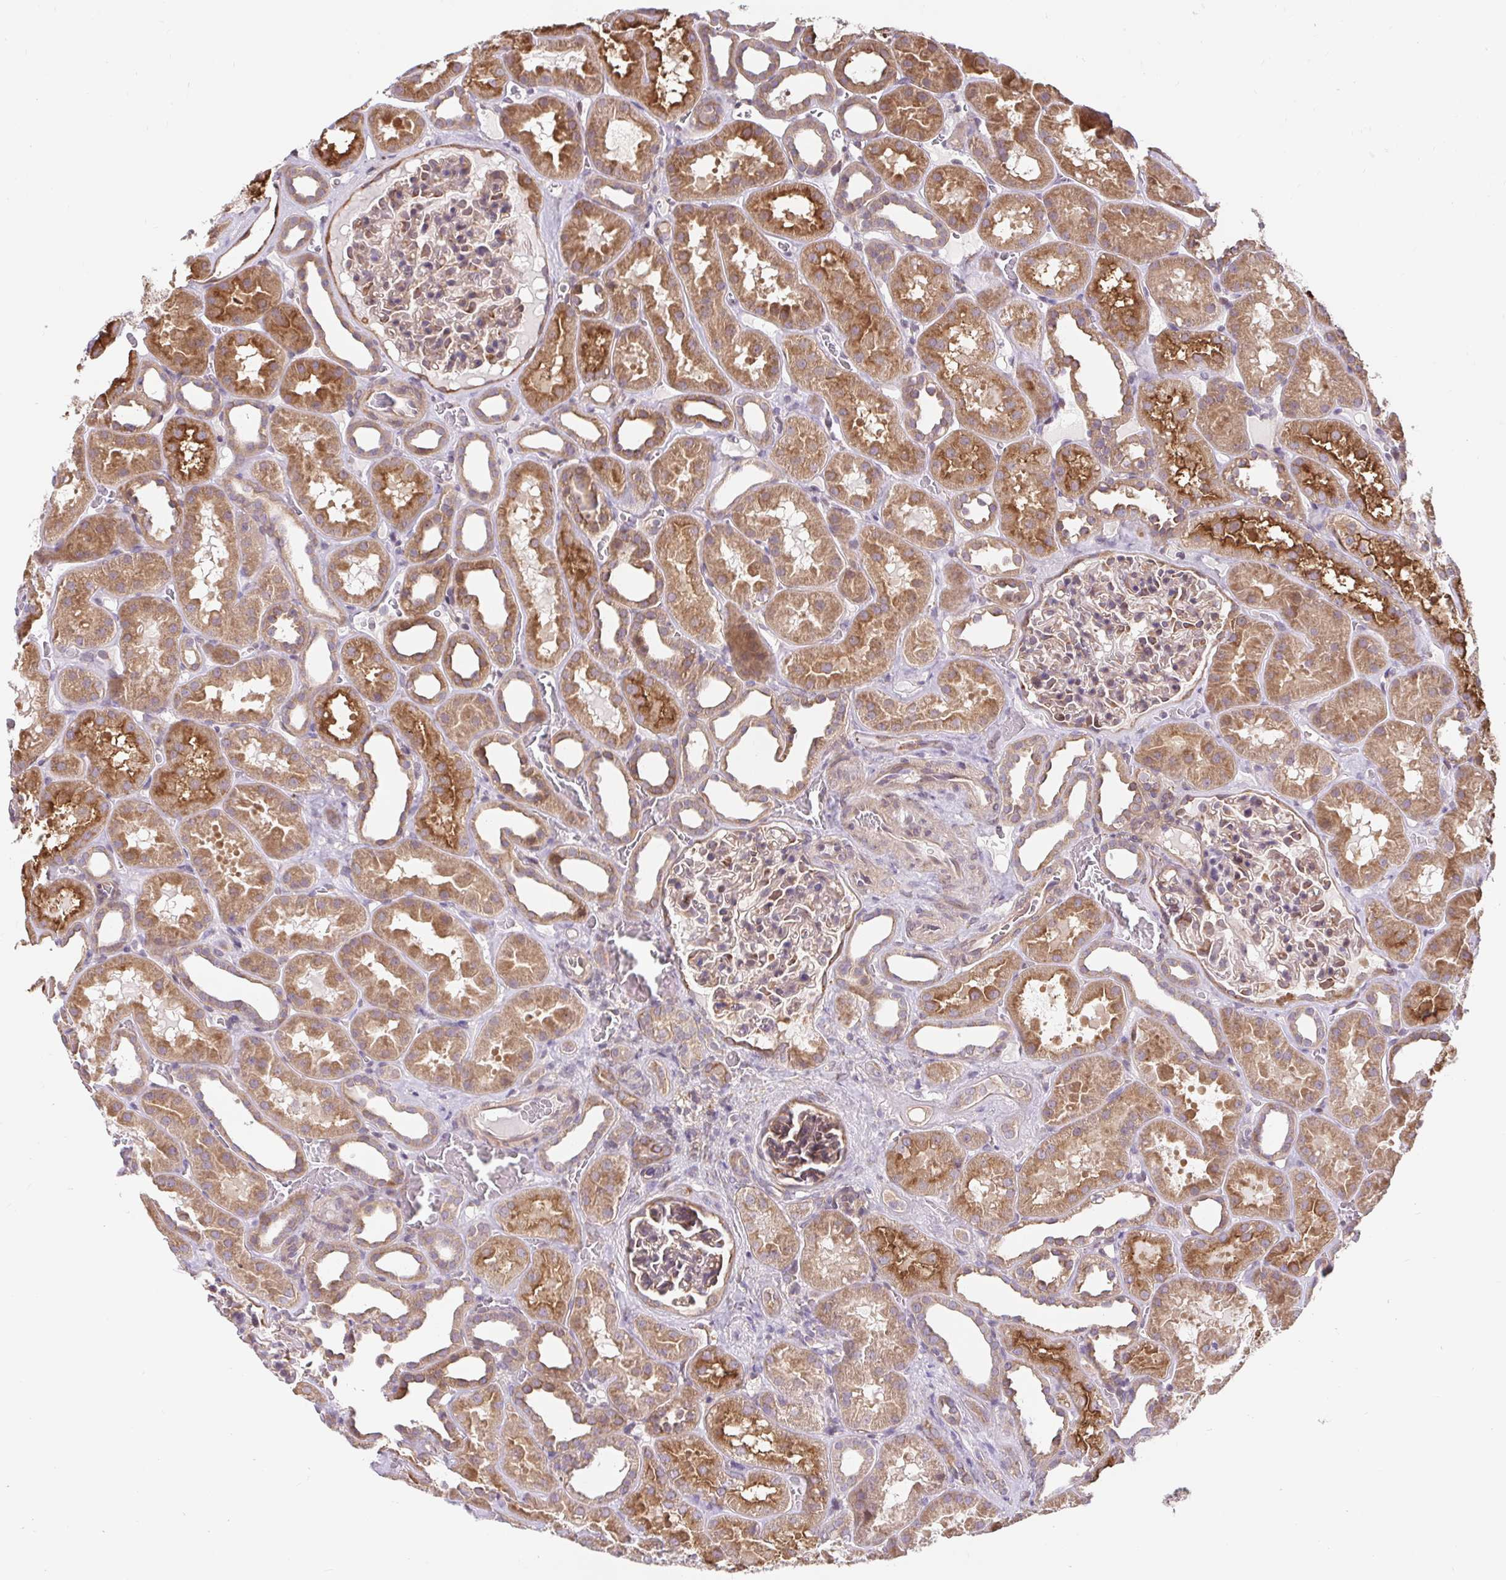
{"staining": {"intensity": "weak", "quantity": "25%-75%", "location": "cytoplasmic/membranous"}, "tissue": "kidney", "cell_type": "Cells in glomeruli", "image_type": "normal", "snomed": [{"axis": "morphology", "description": "Normal tissue, NOS"}, {"axis": "topography", "description": "Kidney"}], "caption": "Human kidney stained for a protein (brown) displays weak cytoplasmic/membranous positive positivity in about 25%-75% of cells in glomeruli.", "gene": "LYPD5", "patient": {"sex": "female", "age": 41}}